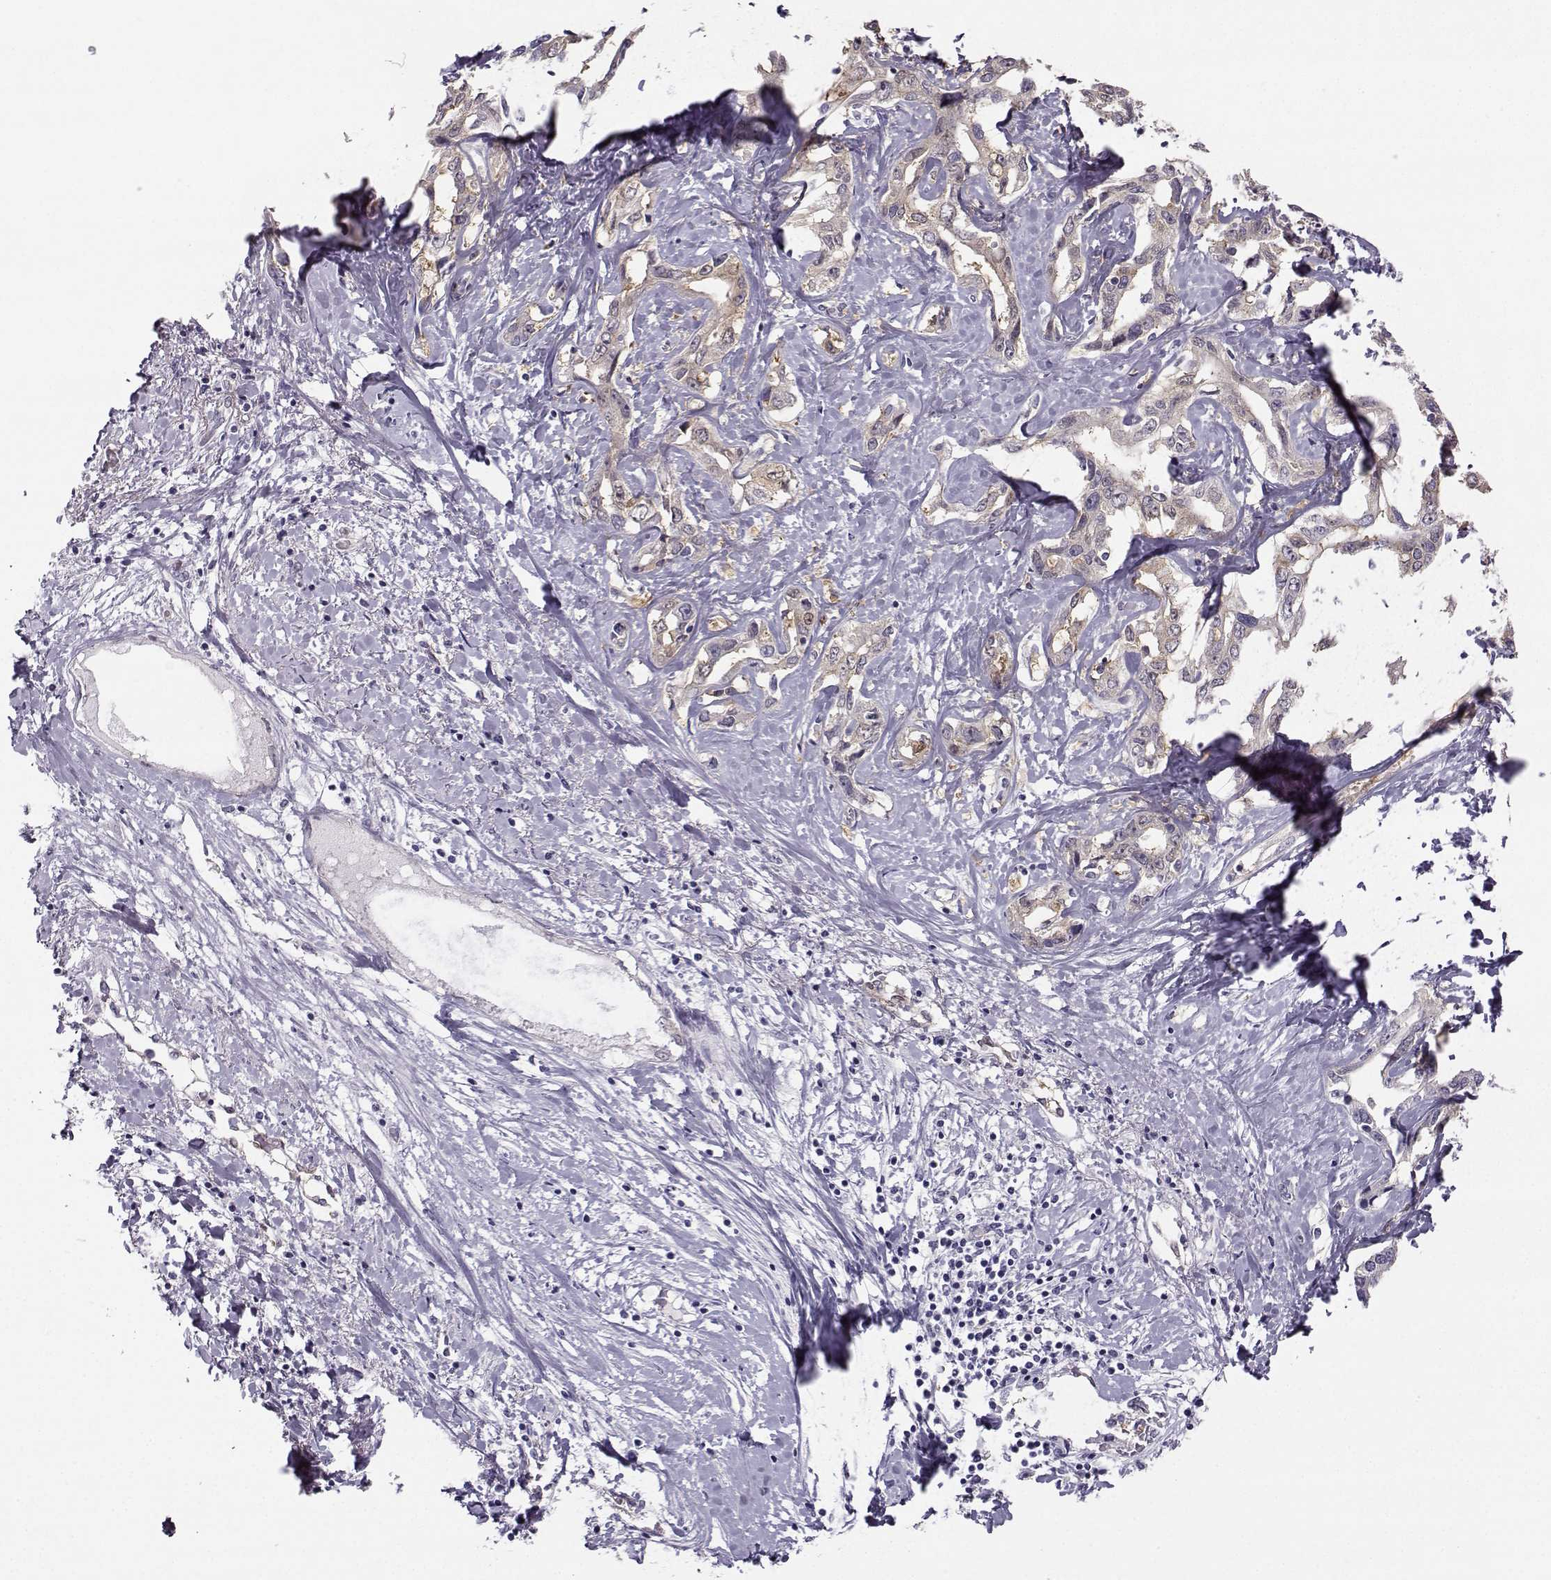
{"staining": {"intensity": "weak", "quantity": ">75%", "location": "cytoplasmic/membranous"}, "tissue": "liver cancer", "cell_type": "Tumor cells", "image_type": "cancer", "snomed": [{"axis": "morphology", "description": "Cholangiocarcinoma"}, {"axis": "topography", "description": "Liver"}], "caption": "Weak cytoplasmic/membranous staining for a protein is appreciated in approximately >75% of tumor cells of cholangiocarcinoma (liver) using immunohistochemistry (IHC).", "gene": "NQO1", "patient": {"sex": "male", "age": 59}}